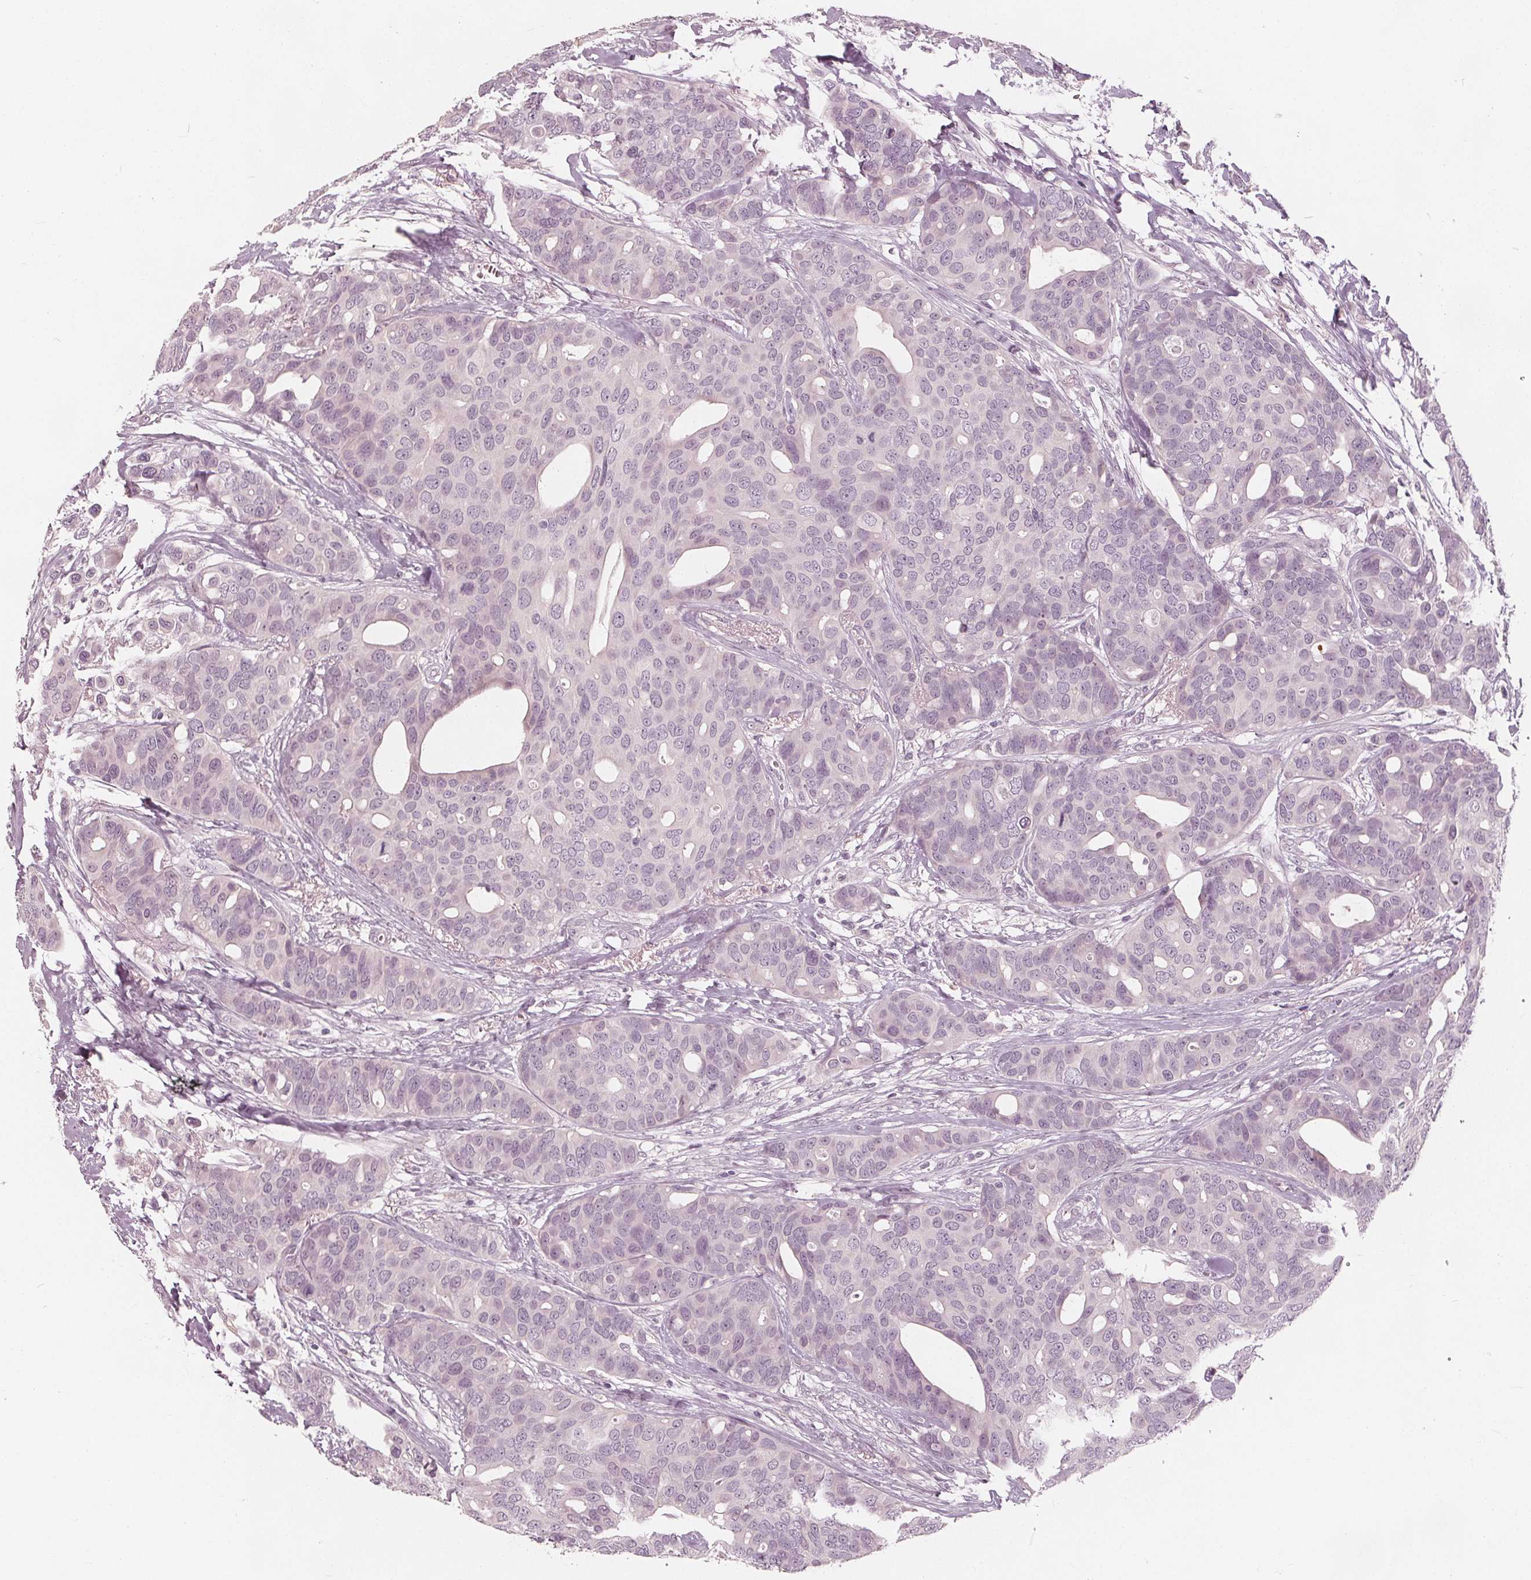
{"staining": {"intensity": "negative", "quantity": "none", "location": "none"}, "tissue": "breast cancer", "cell_type": "Tumor cells", "image_type": "cancer", "snomed": [{"axis": "morphology", "description": "Duct carcinoma"}, {"axis": "topography", "description": "Breast"}], "caption": "IHC of breast cancer exhibits no expression in tumor cells.", "gene": "SAT2", "patient": {"sex": "female", "age": 54}}